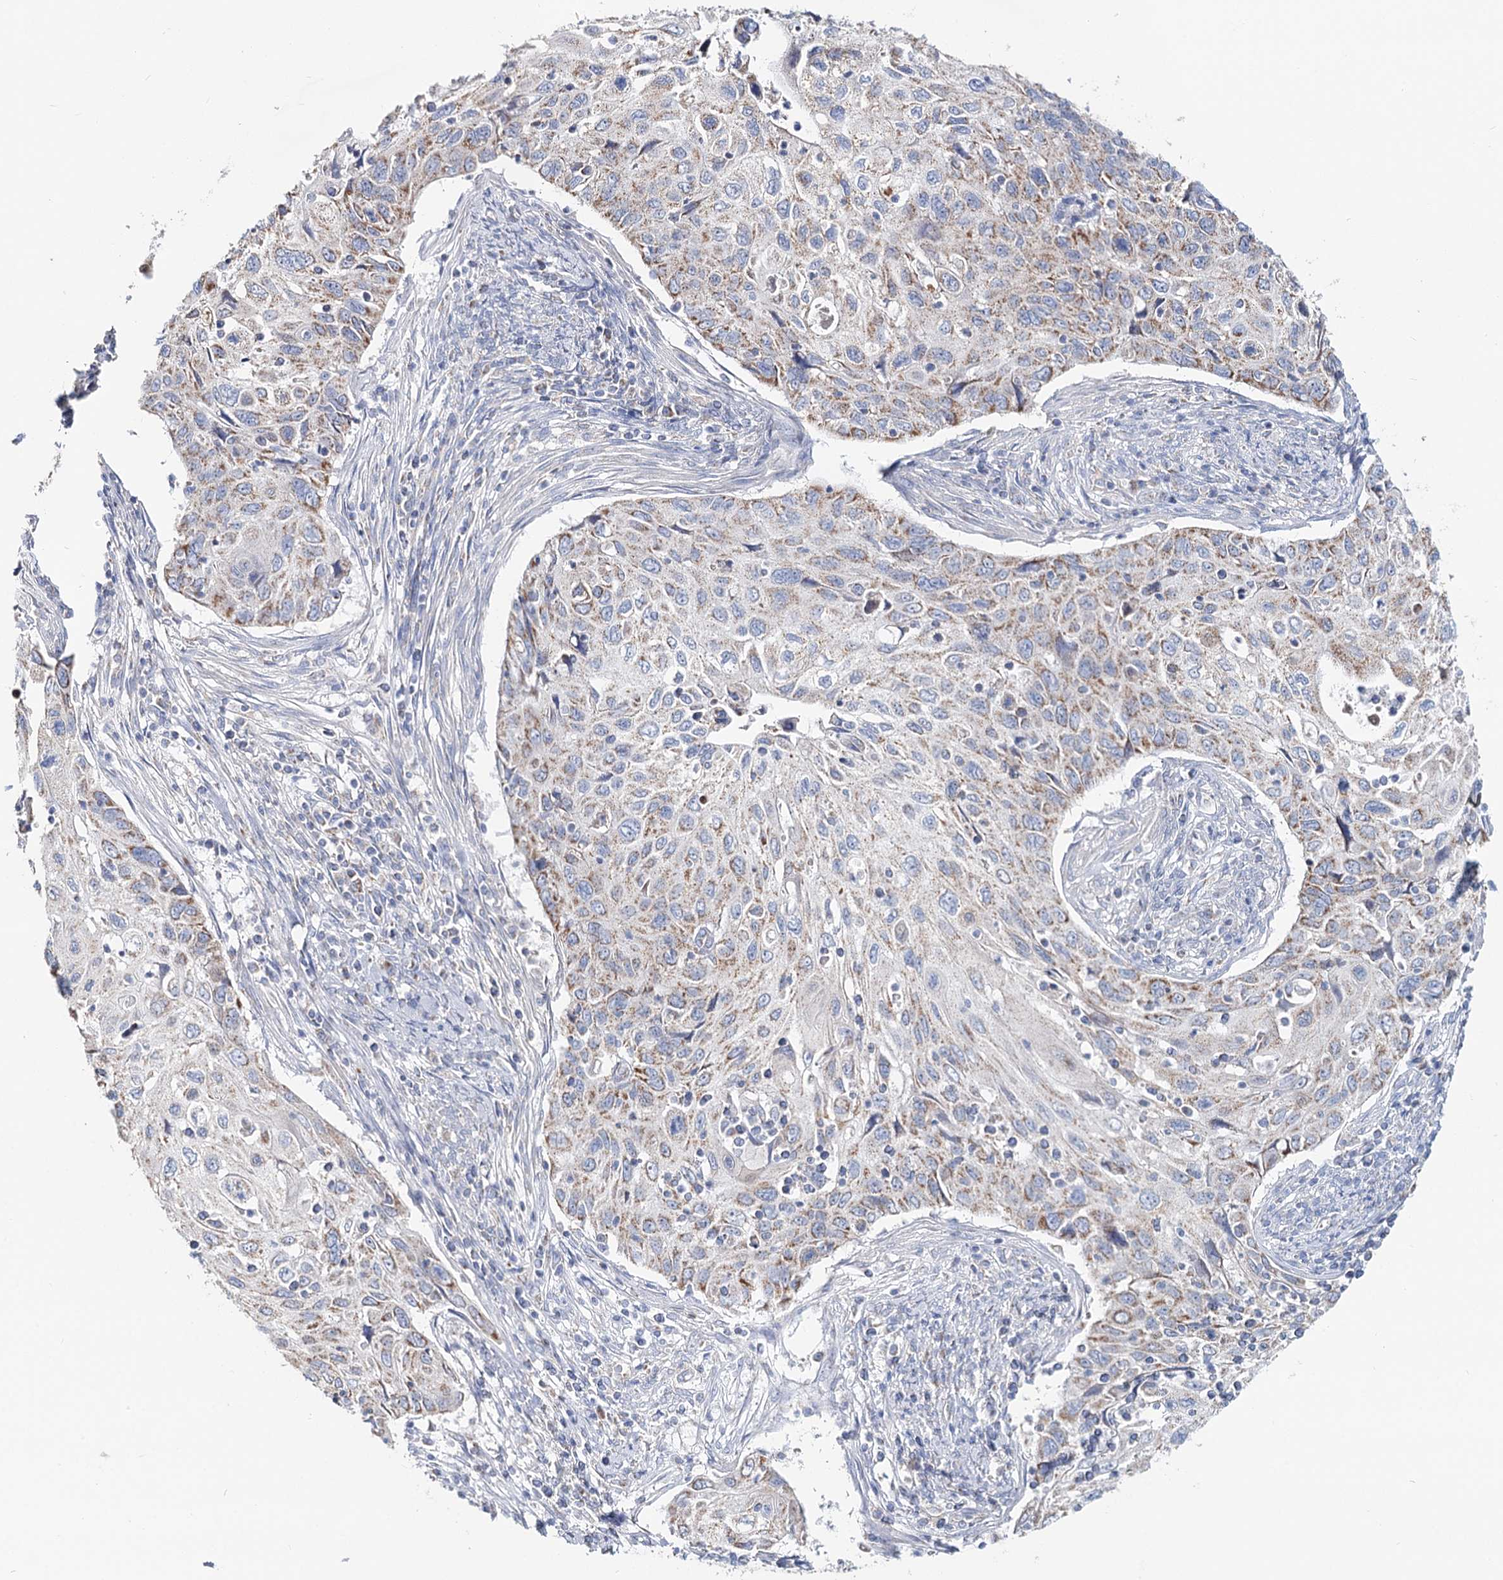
{"staining": {"intensity": "weak", "quantity": "25%-75%", "location": "cytoplasmic/membranous"}, "tissue": "cervical cancer", "cell_type": "Tumor cells", "image_type": "cancer", "snomed": [{"axis": "morphology", "description": "Squamous cell carcinoma, NOS"}, {"axis": "topography", "description": "Cervix"}], "caption": "Cervical cancer stained for a protein (brown) exhibits weak cytoplasmic/membranous positive positivity in about 25%-75% of tumor cells.", "gene": "MCCC2", "patient": {"sex": "female", "age": 70}}